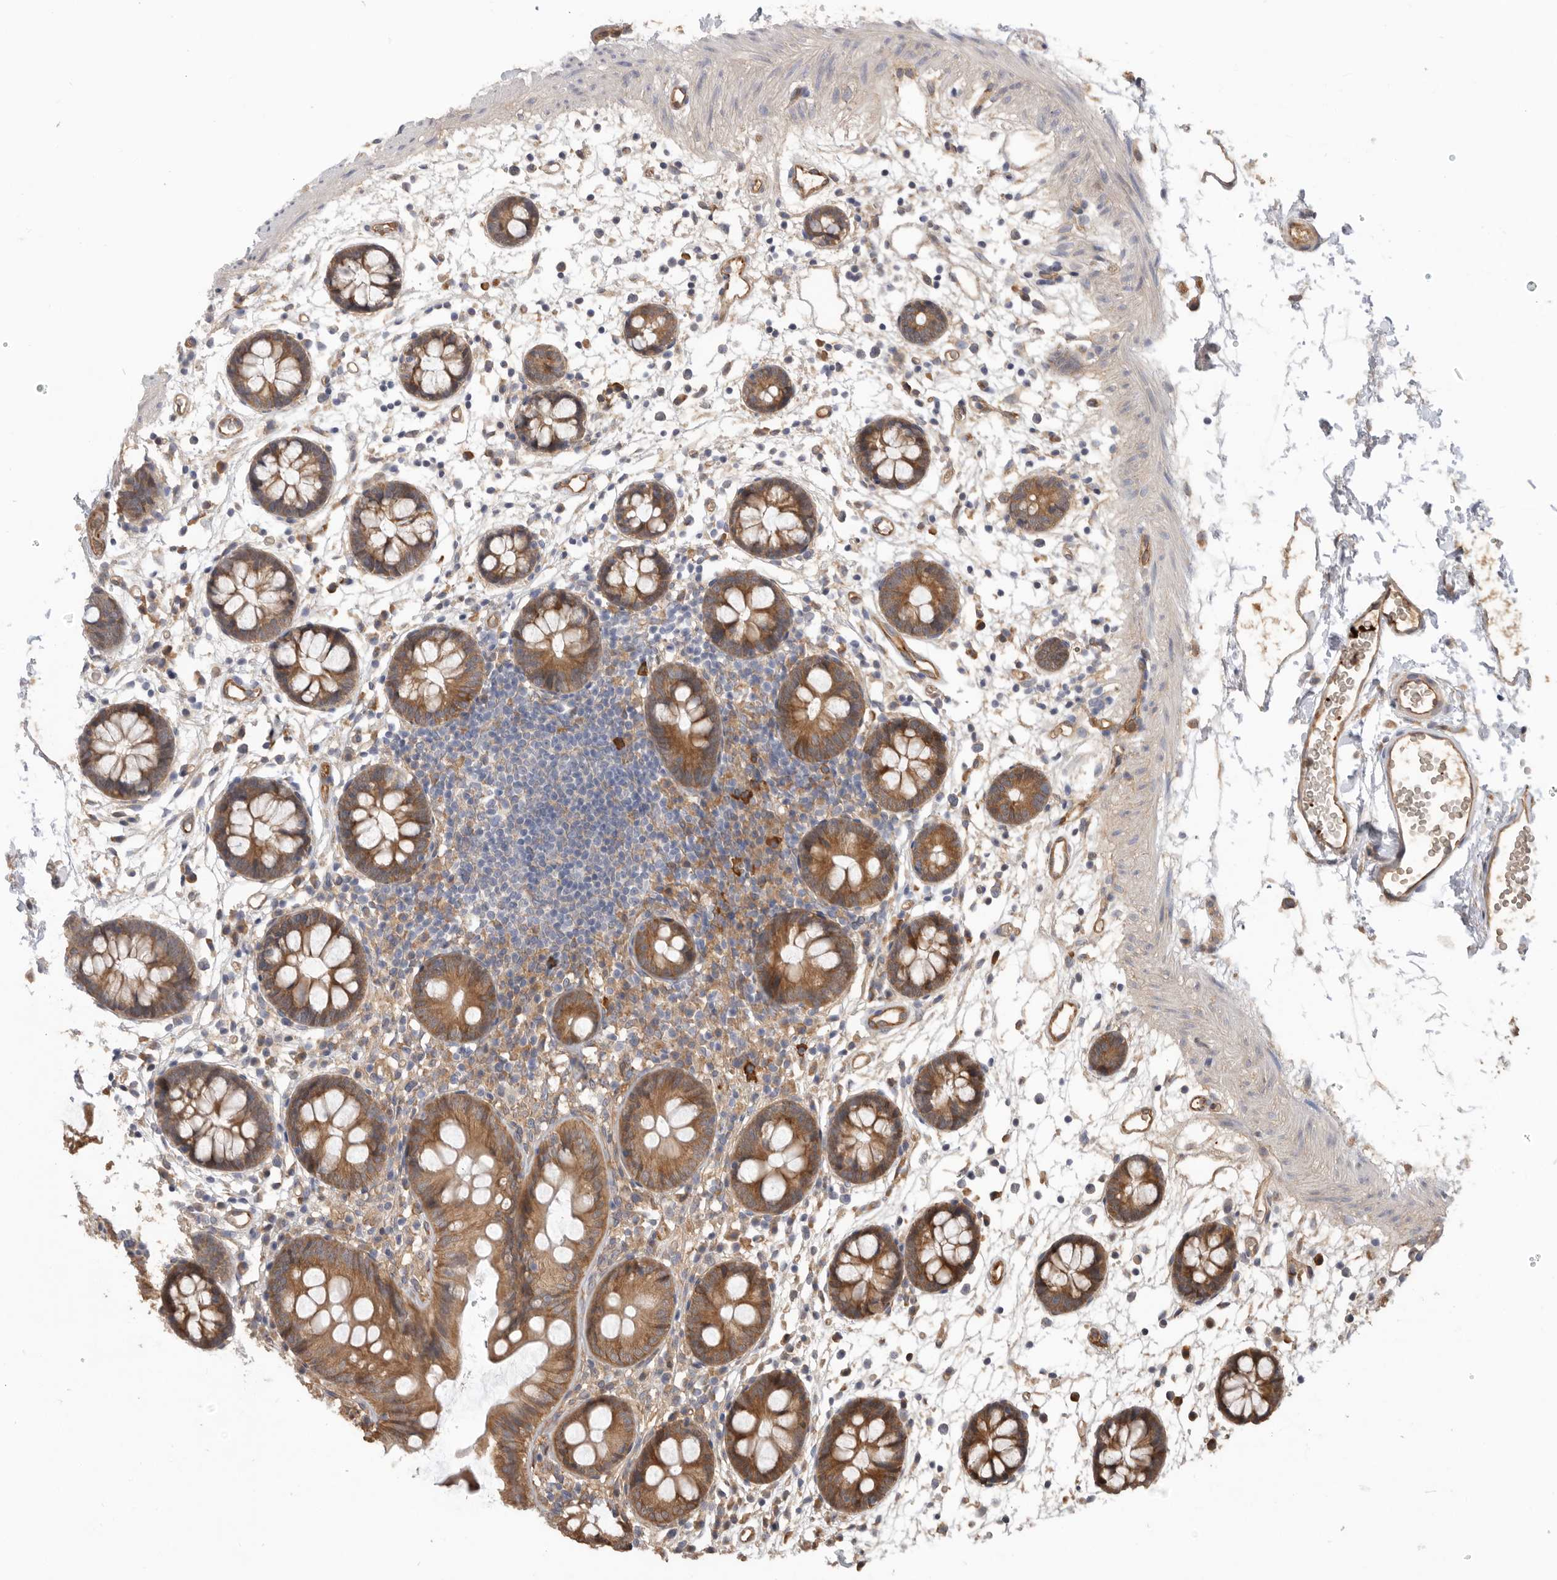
{"staining": {"intensity": "moderate", "quantity": ">75%", "location": "cytoplasmic/membranous"}, "tissue": "colon", "cell_type": "Endothelial cells", "image_type": "normal", "snomed": [{"axis": "morphology", "description": "Normal tissue, NOS"}, {"axis": "topography", "description": "Colon"}], "caption": "Immunohistochemical staining of benign human colon shows >75% levels of moderate cytoplasmic/membranous protein staining in approximately >75% of endothelial cells. (DAB = brown stain, brightfield microscopy at high magnification).", "gene": "CDC42BPB", "patient": {"sex": "male", "age": 56}}